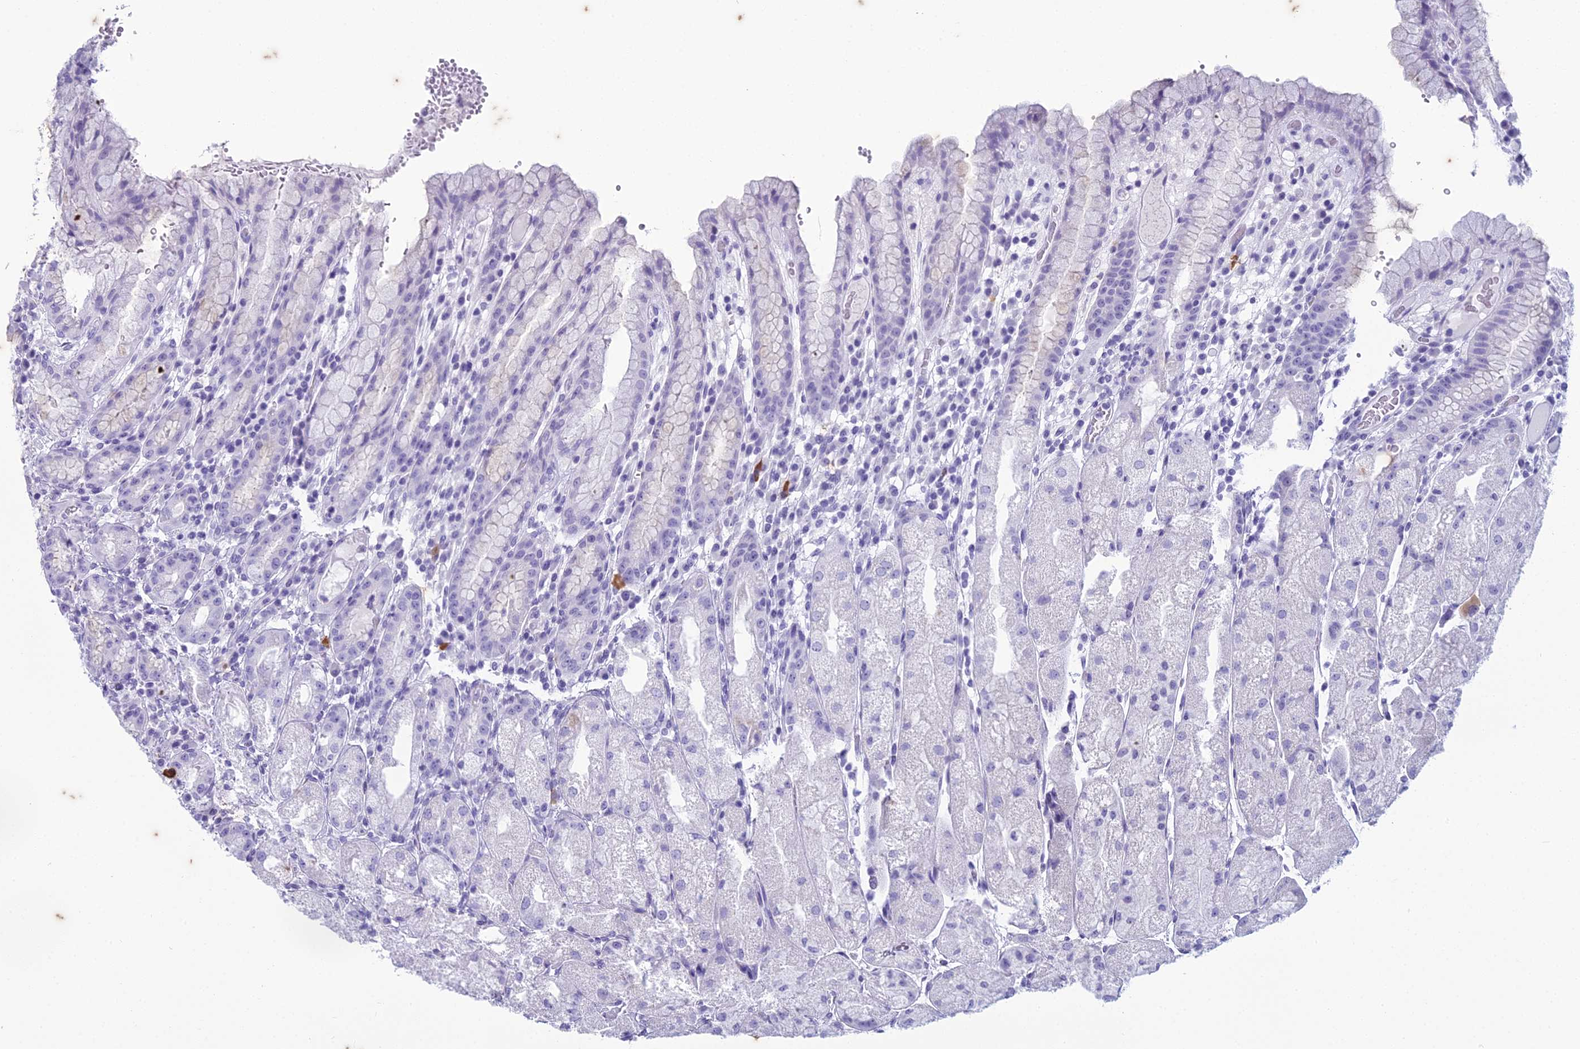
{"staining": {"intensity": "negative", "quantity": "none", "location": "none"}, "tissue": "stomach", "cell_type": "Glandular cells", "image_type": "normal", "snomed": [{"axis": "morphology", "description": "Normal tissue, NOS"}, {"axis": "topography", "description": "Stomach, upper"}], "caption": "Immunohistochemistry image of unremarkable stomach: human stomach stained with DAB demonstrates no significant protein expression in glandular cells.", "gene": "HMGB4", "patient": {"sex": "male", "age": 52}}